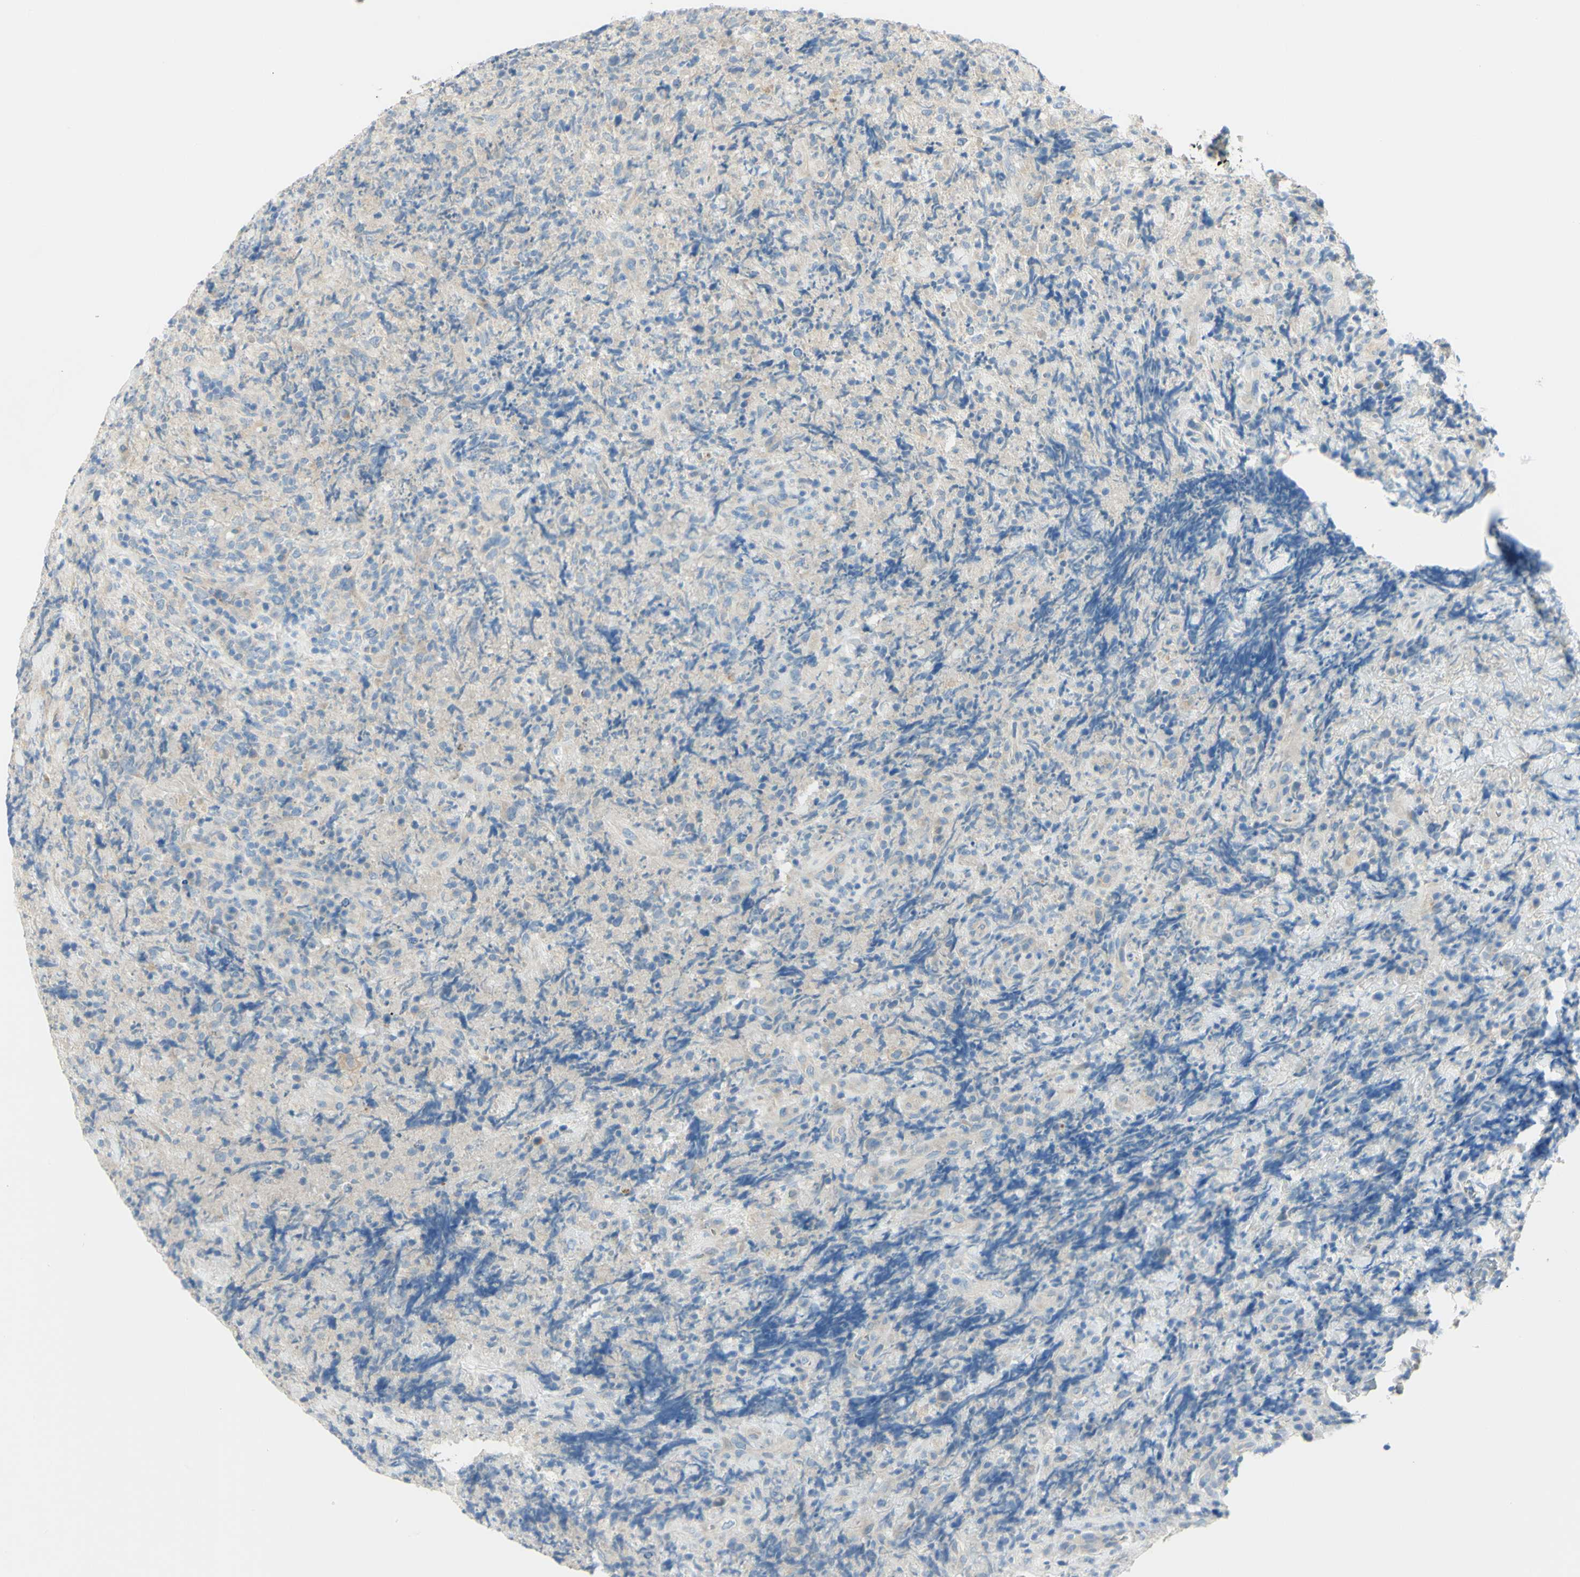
{"staining": {"intensity": "negative", "quantity": "none", "location": "none"}, "tissue": "lymphoma", "cell_type": "Tumor cells", "image_type": "cancer", "snomed": [{"axis": "morphology", "description": "Malignant lymphoma, non-Hodgkin's type, High grade"}, {"axis": "topography", "description": "Tonsil"}], "caption": "Tumor cells show no significant positivity in lymphoma.", "gene": "GCNT3", "patient": {"sex": "female", "age": 36}}